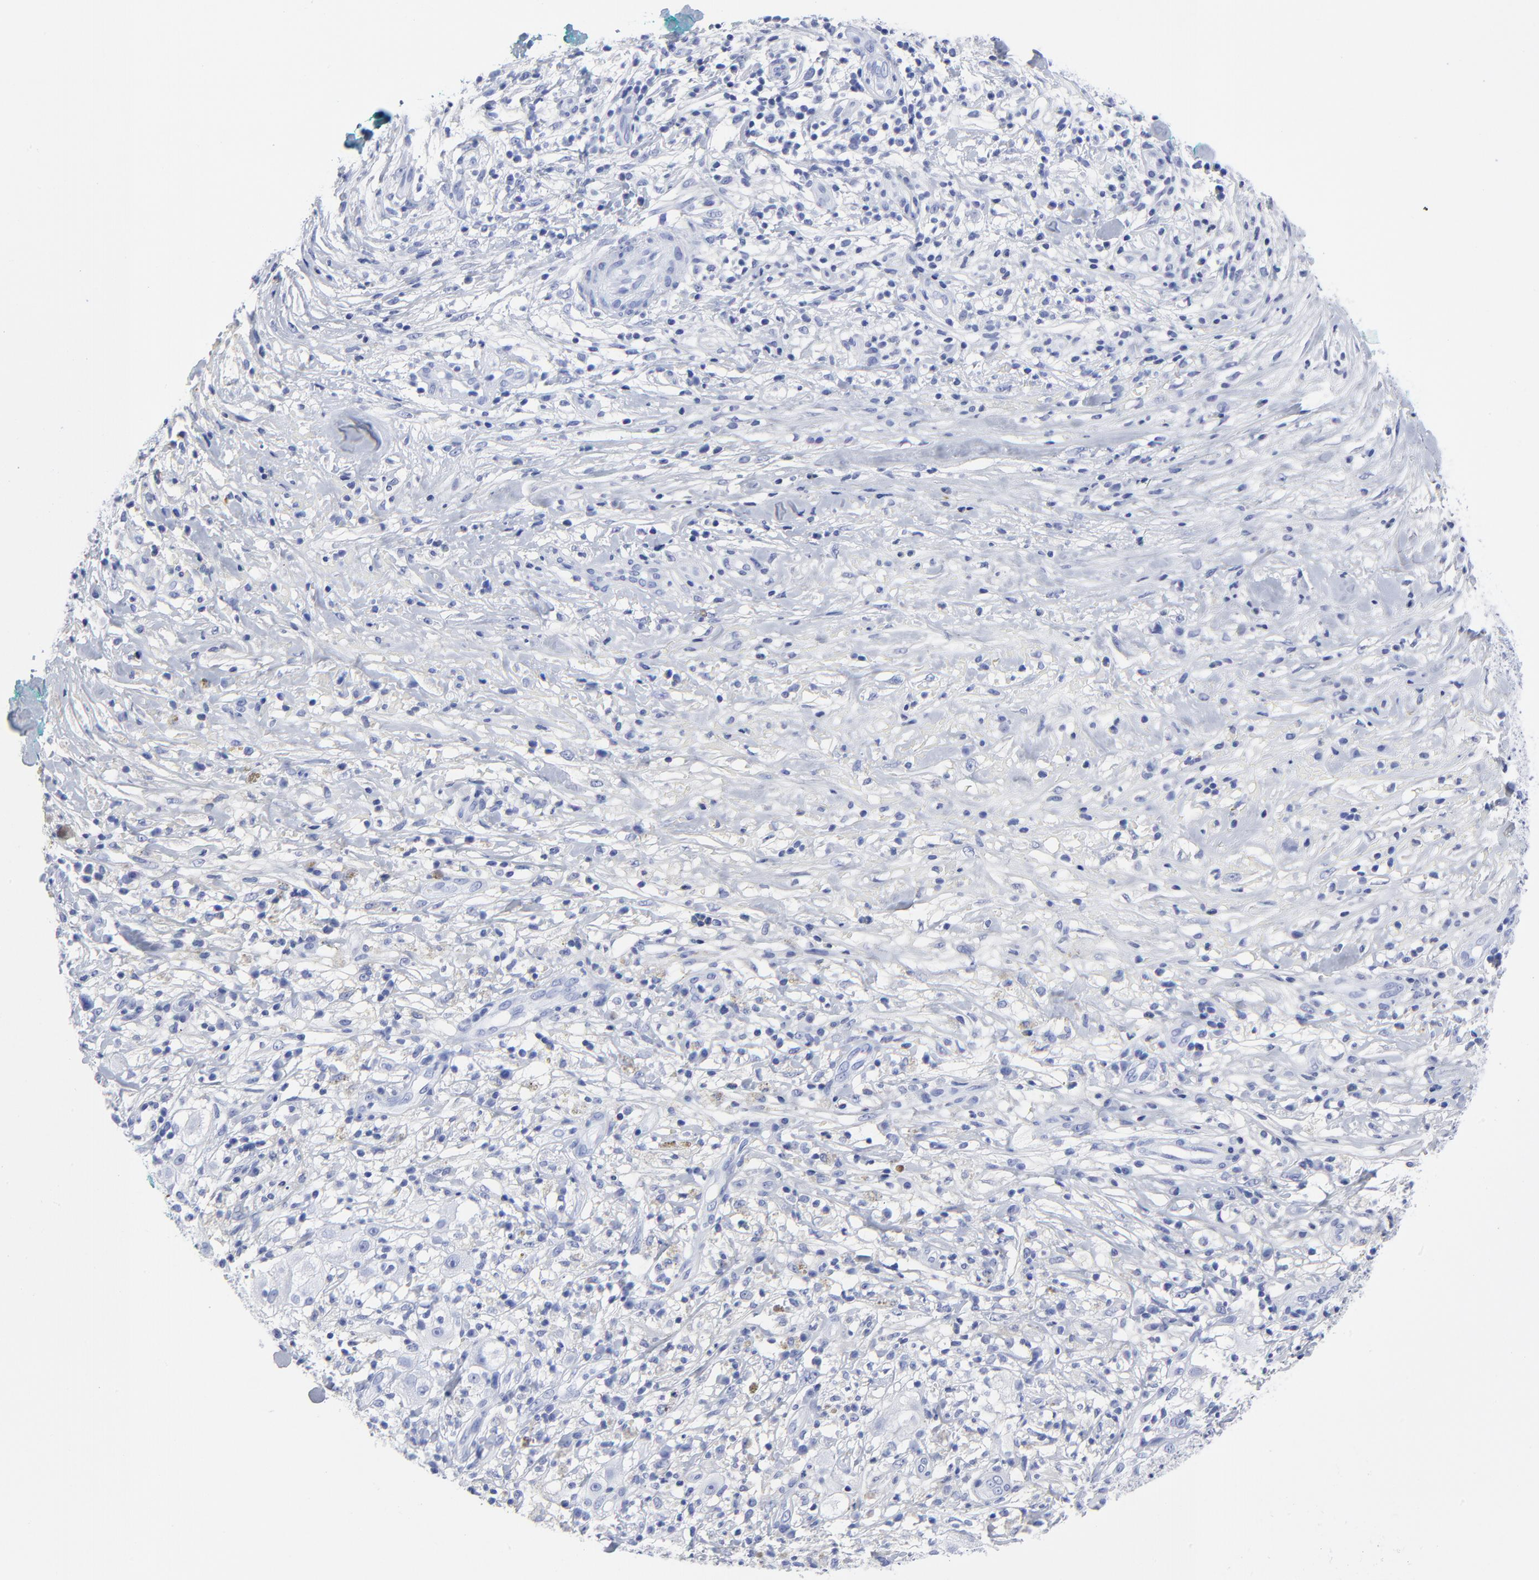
{"staining": {"intensity": "negative", "quantity": "none", "location": "none"}, "tissue": "melanoma", "cell_type": "Tumor cells", "image_type": "cancer", "snomed": [{"axis": "morphology", "description": "Necrosis, NOS"}, {"axis": "morphology", "description": "Malignant melanoma, NOS"}, {"axis": "topography", "description": "Skin"}], "caption": "Tumor cells show no significant expression in melanoma. (DAB immunohistochemistry (IHC), high magnification).", "gene": "DCN", "patient": {"sex": "female", "age": 87}}